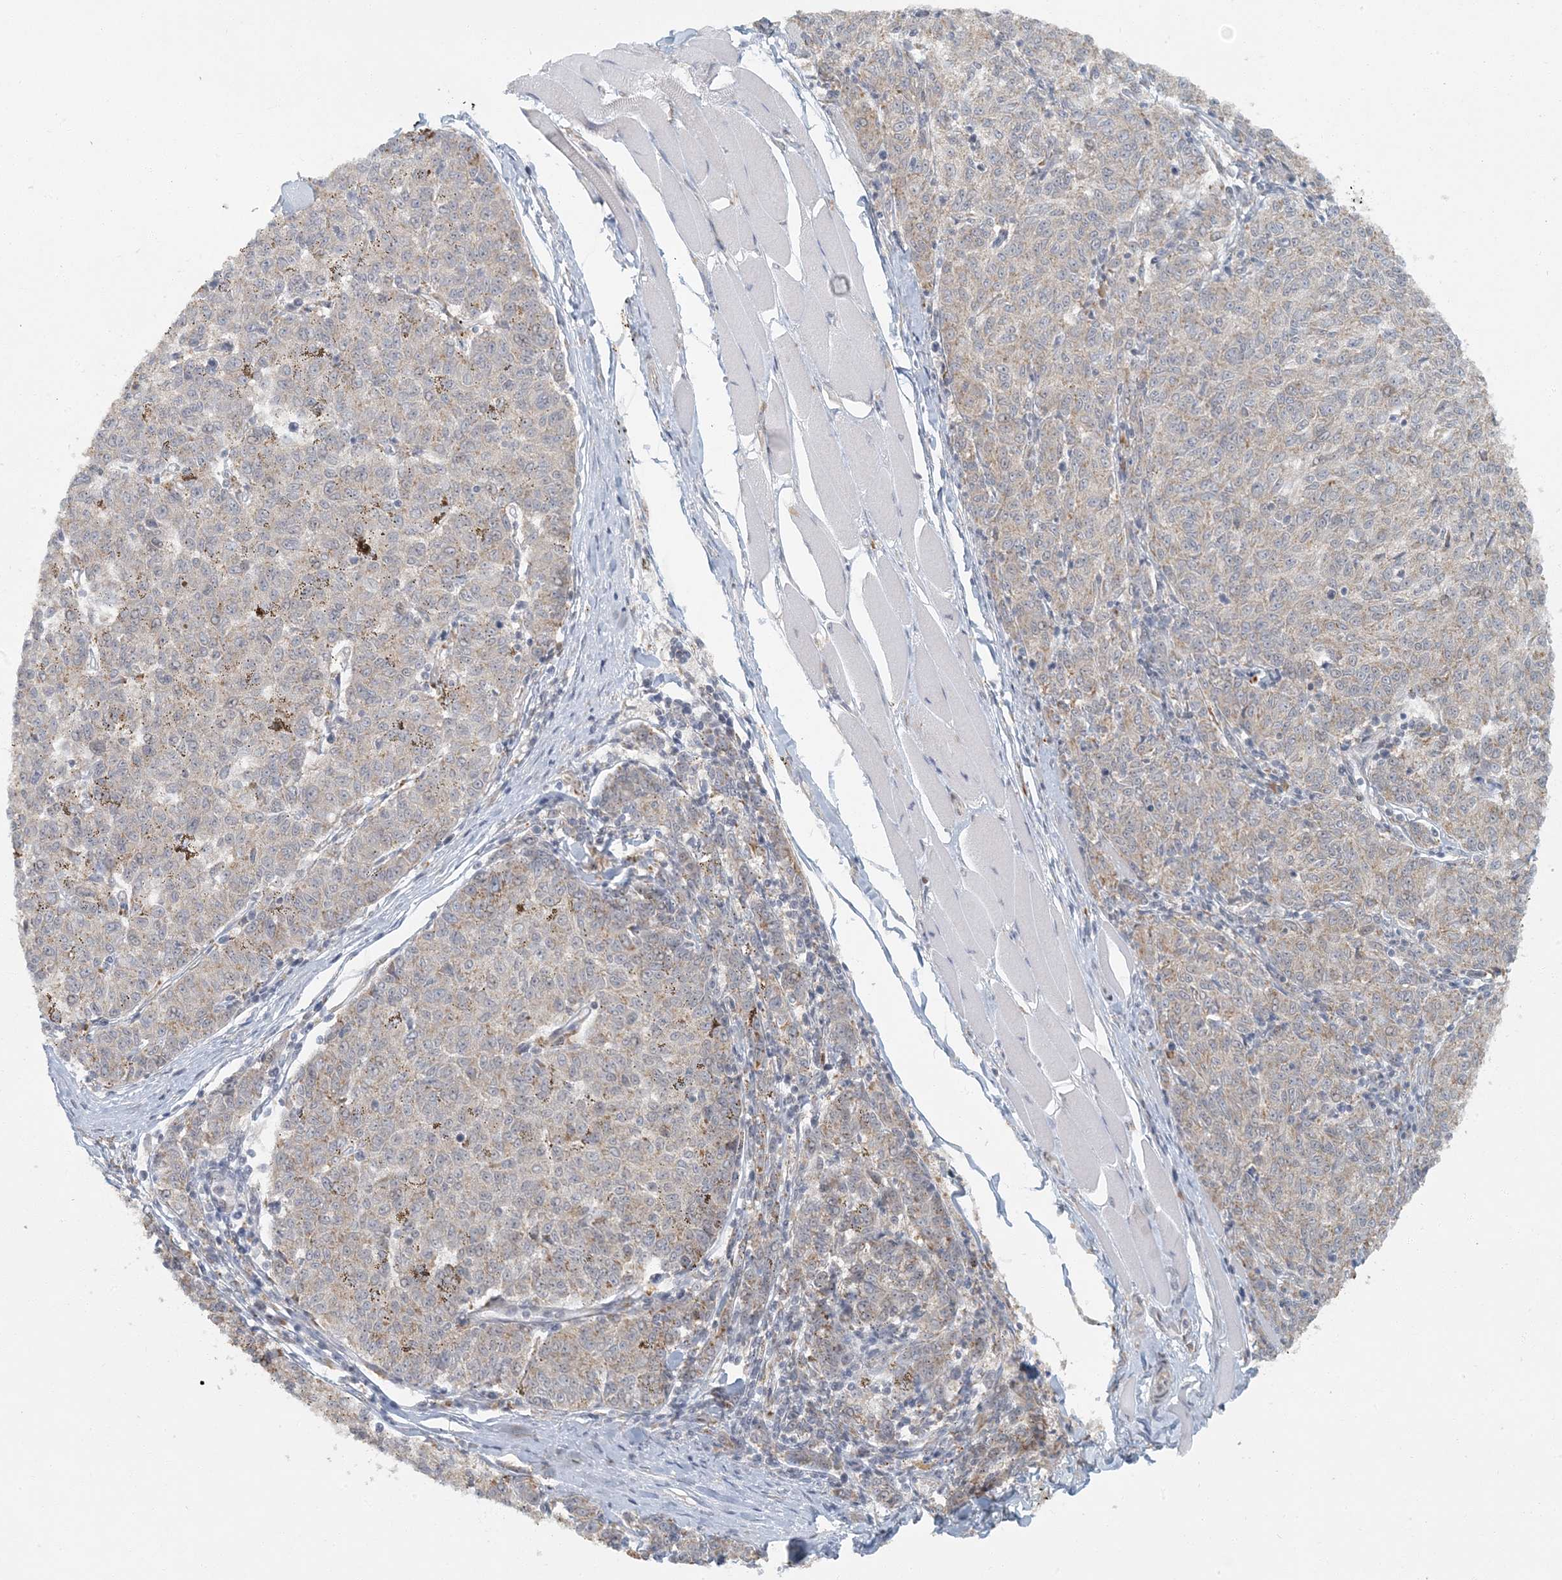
{"staining": {"intensity": "negative", "quantity": "none", "location": "none"}, "tissue": "melanoma", "cell_type": "Tumor cells", "image_type": "cancer", "snomed": [{"axis": "morphology", "description": "Malignant melanoma, NOS"}, {"axis": "topography", "description": "Skin"}], "caption": "This is a histopathology image of immunohistochemistry staining of melanoma, which shows no expression in tumor cells.", "gene": "AK9", "patient": {"sex": "female", "age": 72}}